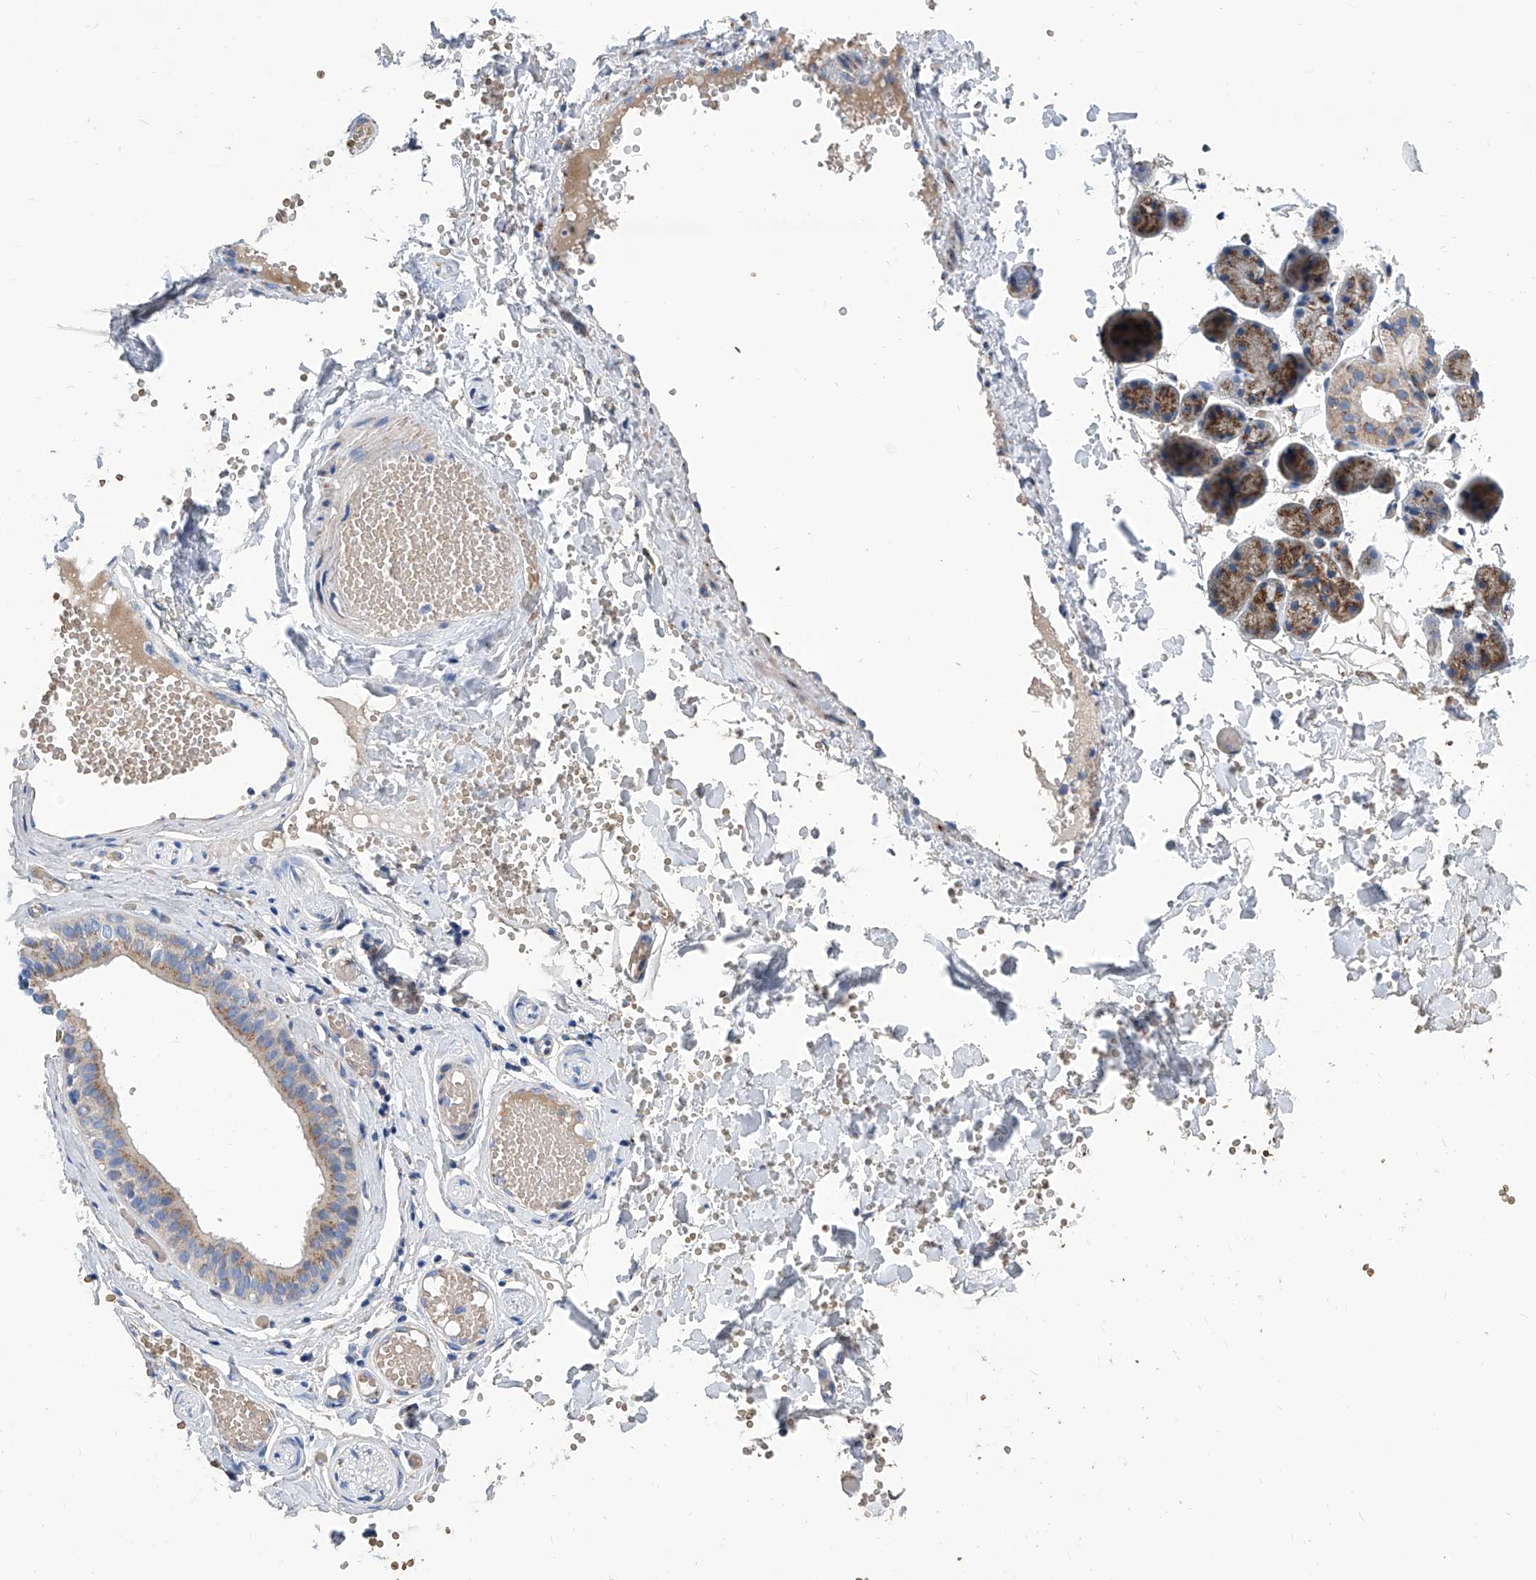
{"staining": {"intensity": "moderate", "quantity": ">75%", "location": "cytoplasmic/membranous"}, "tissue": "salivary gland", "cell_type": "Glandular cells", "image_type": "normal", "snomed": [{"axis": "morphology", "description": "Normal tissue, NOS"}, {"axis": "topography", "description": "Salivary gland"}], "caption": "Unremarkable salivary gland was stained to show a protein in brown. There is medium levels of moderate cytoplasmic/membranous expression in approximately >75% of glandular cells. (DAB IHC, brown staining for protein, blue staining for nuclei).", "gene": "TJAP1", "patient": {"sex": "female", "age": 33}}